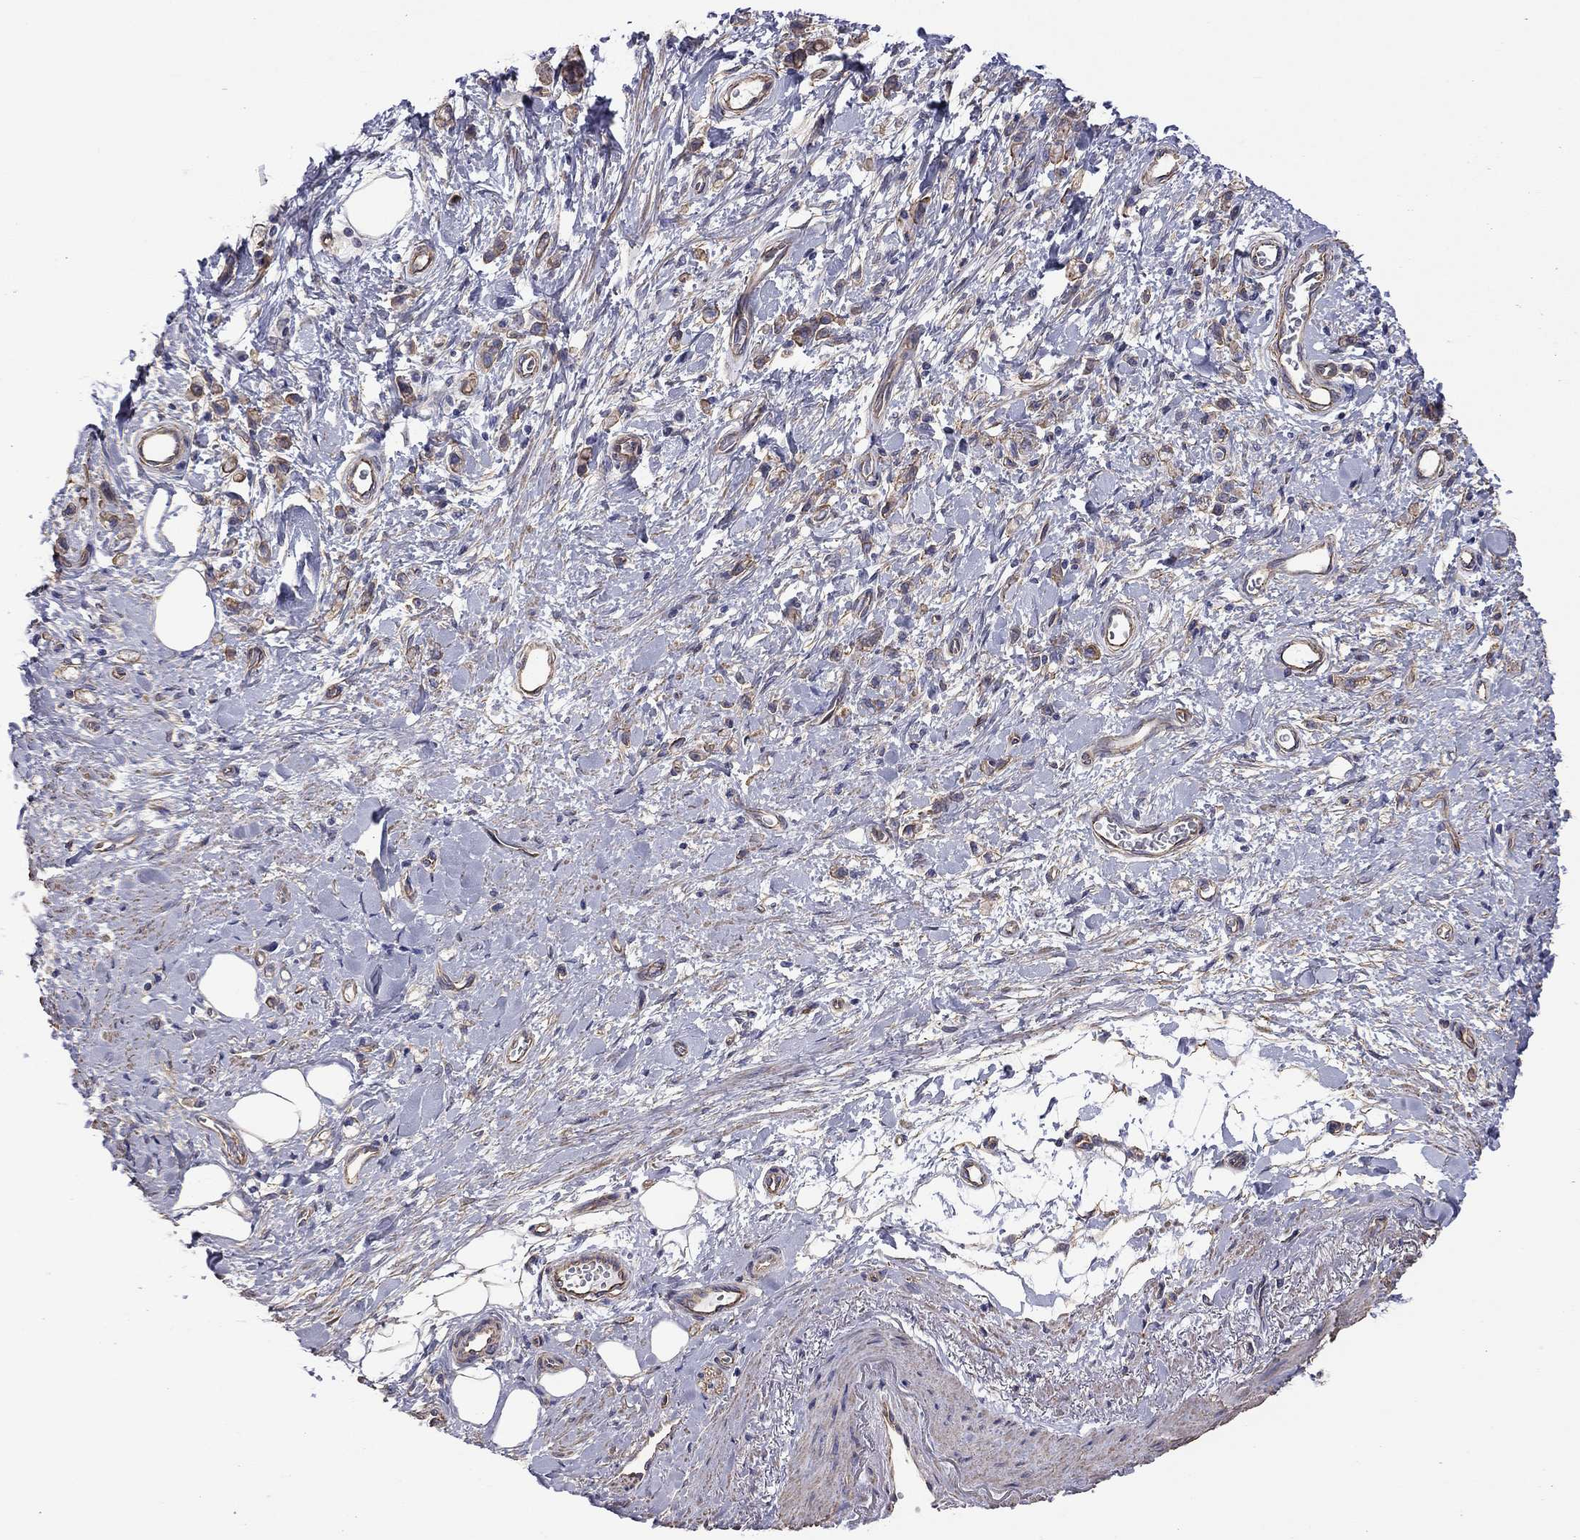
{"staining": {"intensity": "moderate", "quantity": "<25%", "location": "cytoplasmic/membranous"}, "tissue": "stomach cancer", "cell_type": "Tumor cells", "image_type": "cancer", "snomed": [{"axis": "morphology", "description": "Adenocarcinoma, NOS"}, {"axis": "topography", "description": "Stomach"}], "caption": "This is an image of IHC staining of adenocarcinoma (stomach), which shows moderate staining in the cytoplasmic/membranous of tumor cells.", "gene": "TCHH", "patient": {"sex": "male", "age": 77}}